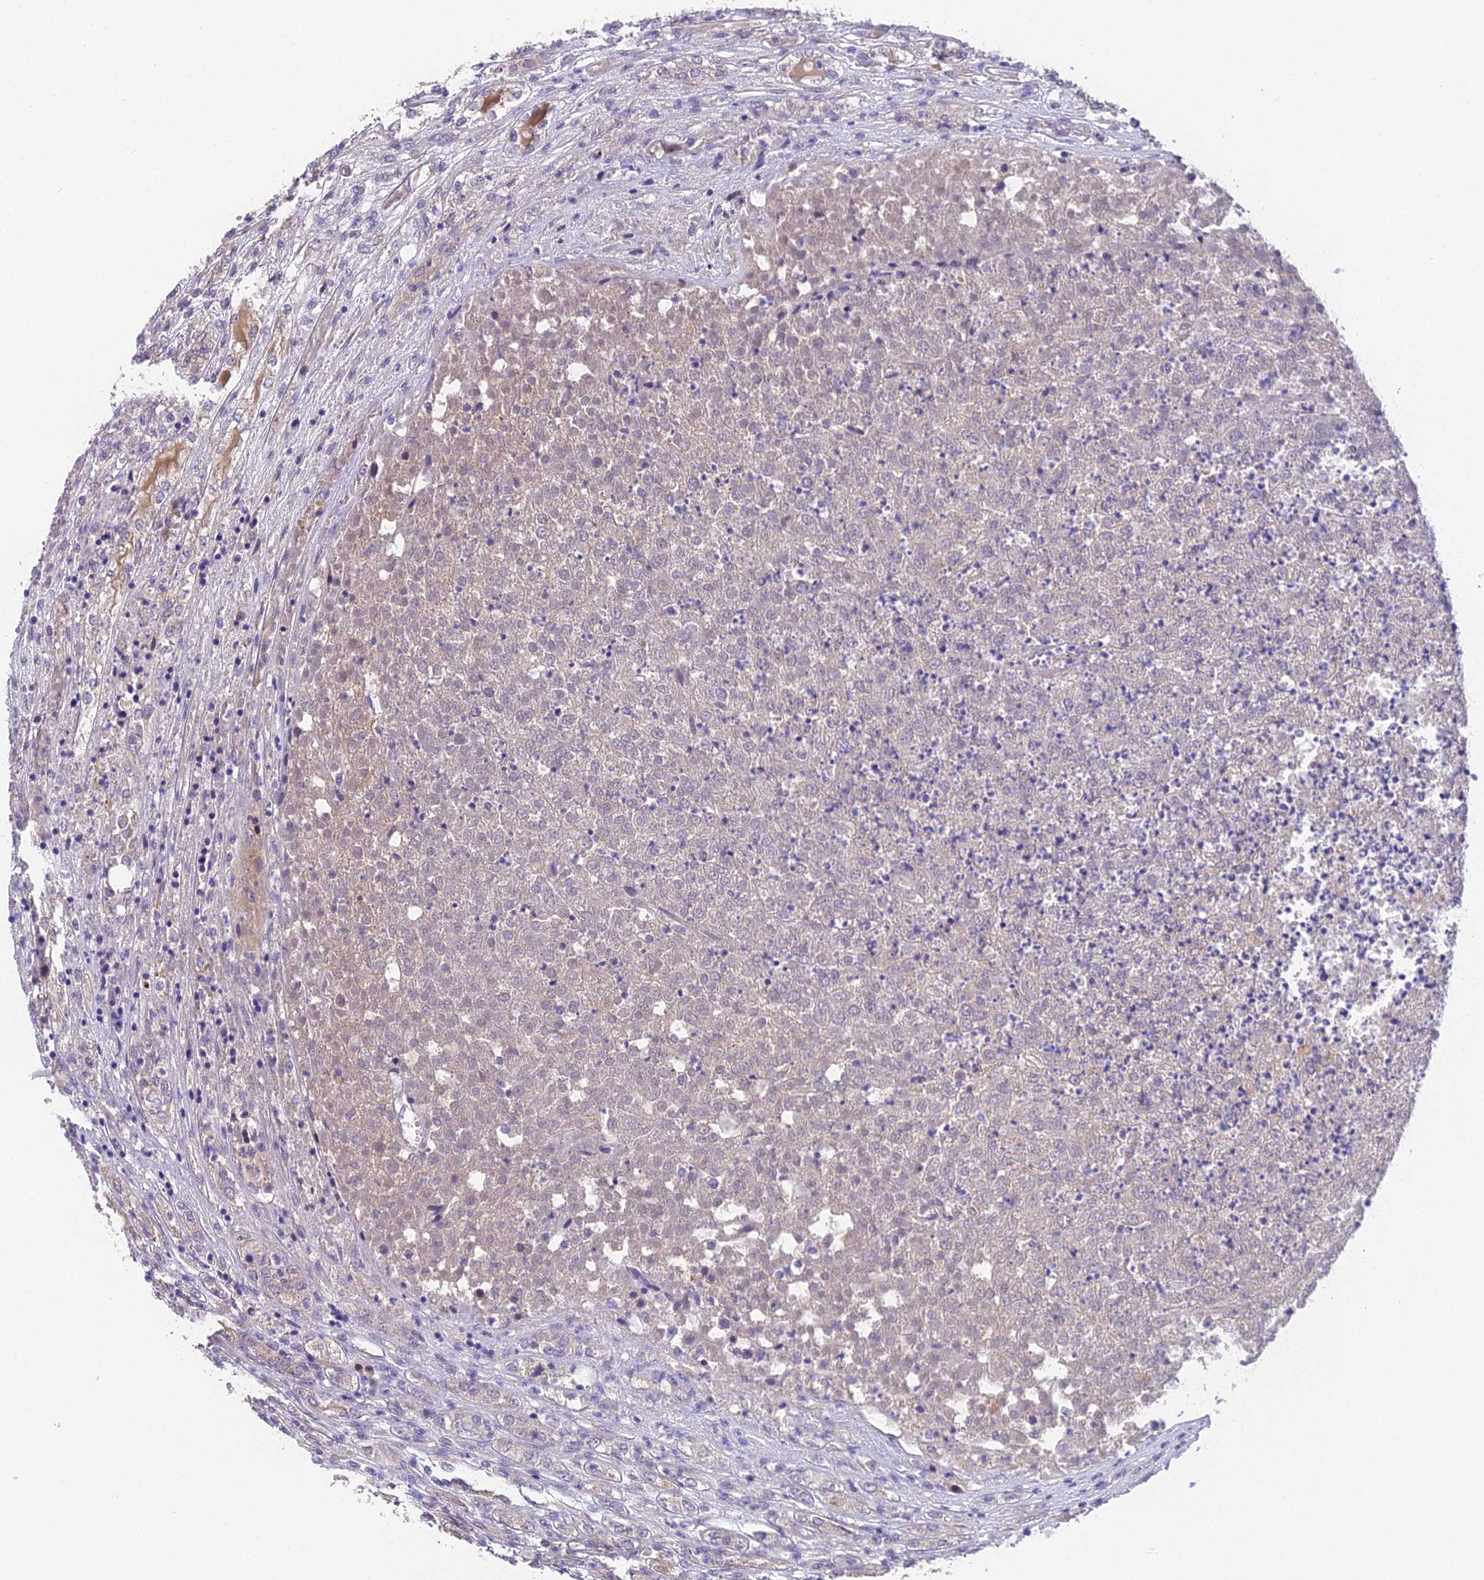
{"staining": {"intensity": "negative", "quantity": "none", "location": "none"}, "tissue": "renal cancer", "cell_type": "Tumor cells", "image_type": "cancer", "snomed": [{"axis": "morphology", "description": "Adenocarcinoma, NOS"}, {"axis": "topography", "description": "Kidney"}], "caption": "This is an immunohistochemistry (IHC) photomicrograph of human renal adenocarcinoma. There is no expression in tumor cells.", "gene": "PUS10", "patient": {"sex": "female", "age": 54}}